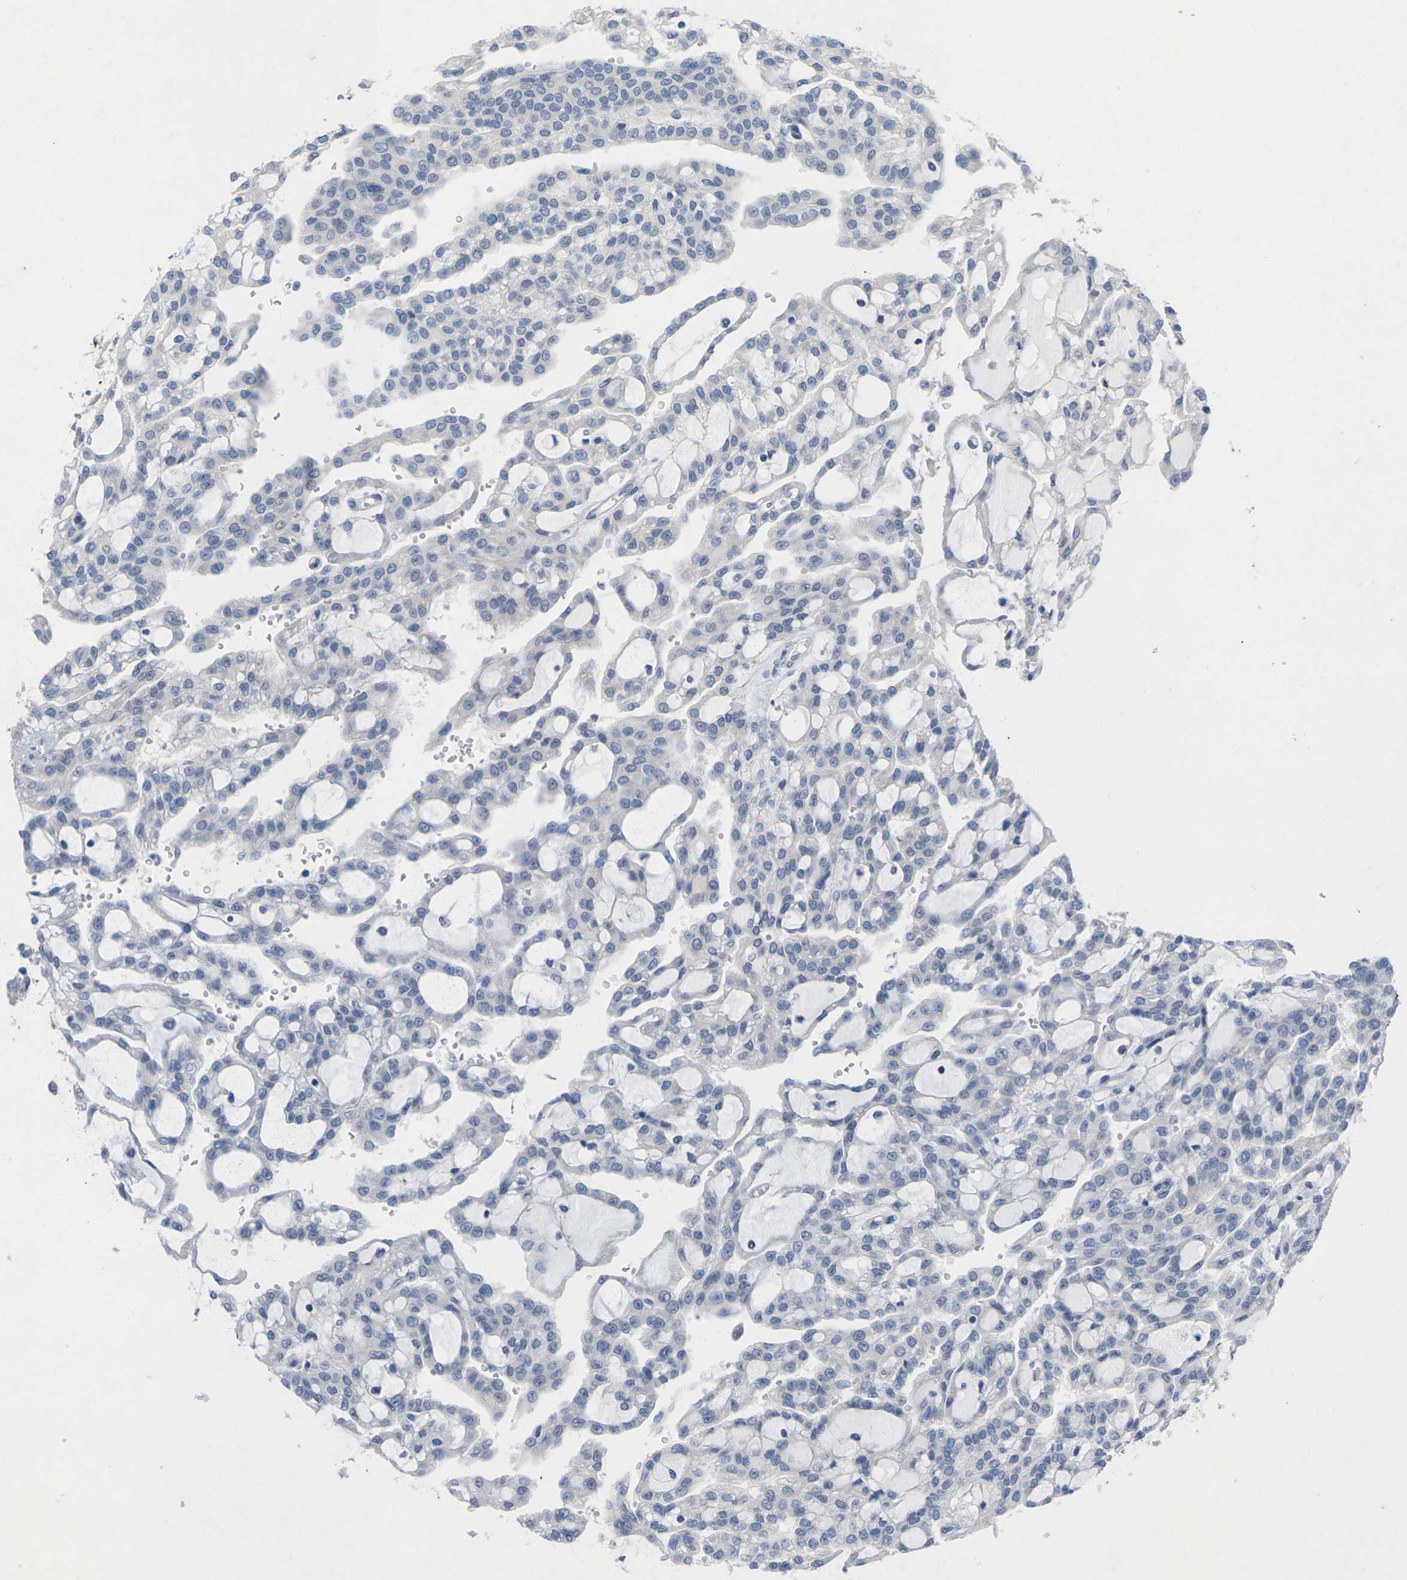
{"staining": {"intensity": "negative", "quantity": "none", "location": "none"}, "tissue": "renal cancer", "cell_type": "Tumor cells", "image_type": "cancer", "snomed": [{"axis": "morphology", "description": "Adenocarcinoma, NOS"}, {"axis": "topography", "description": "Kidney"}], "caption": "There is no significant positivity in tumor cells of adenocarcinoma (renal).", "gene": "TNNI3", "patient": {"sex": "male", "age": 63}}